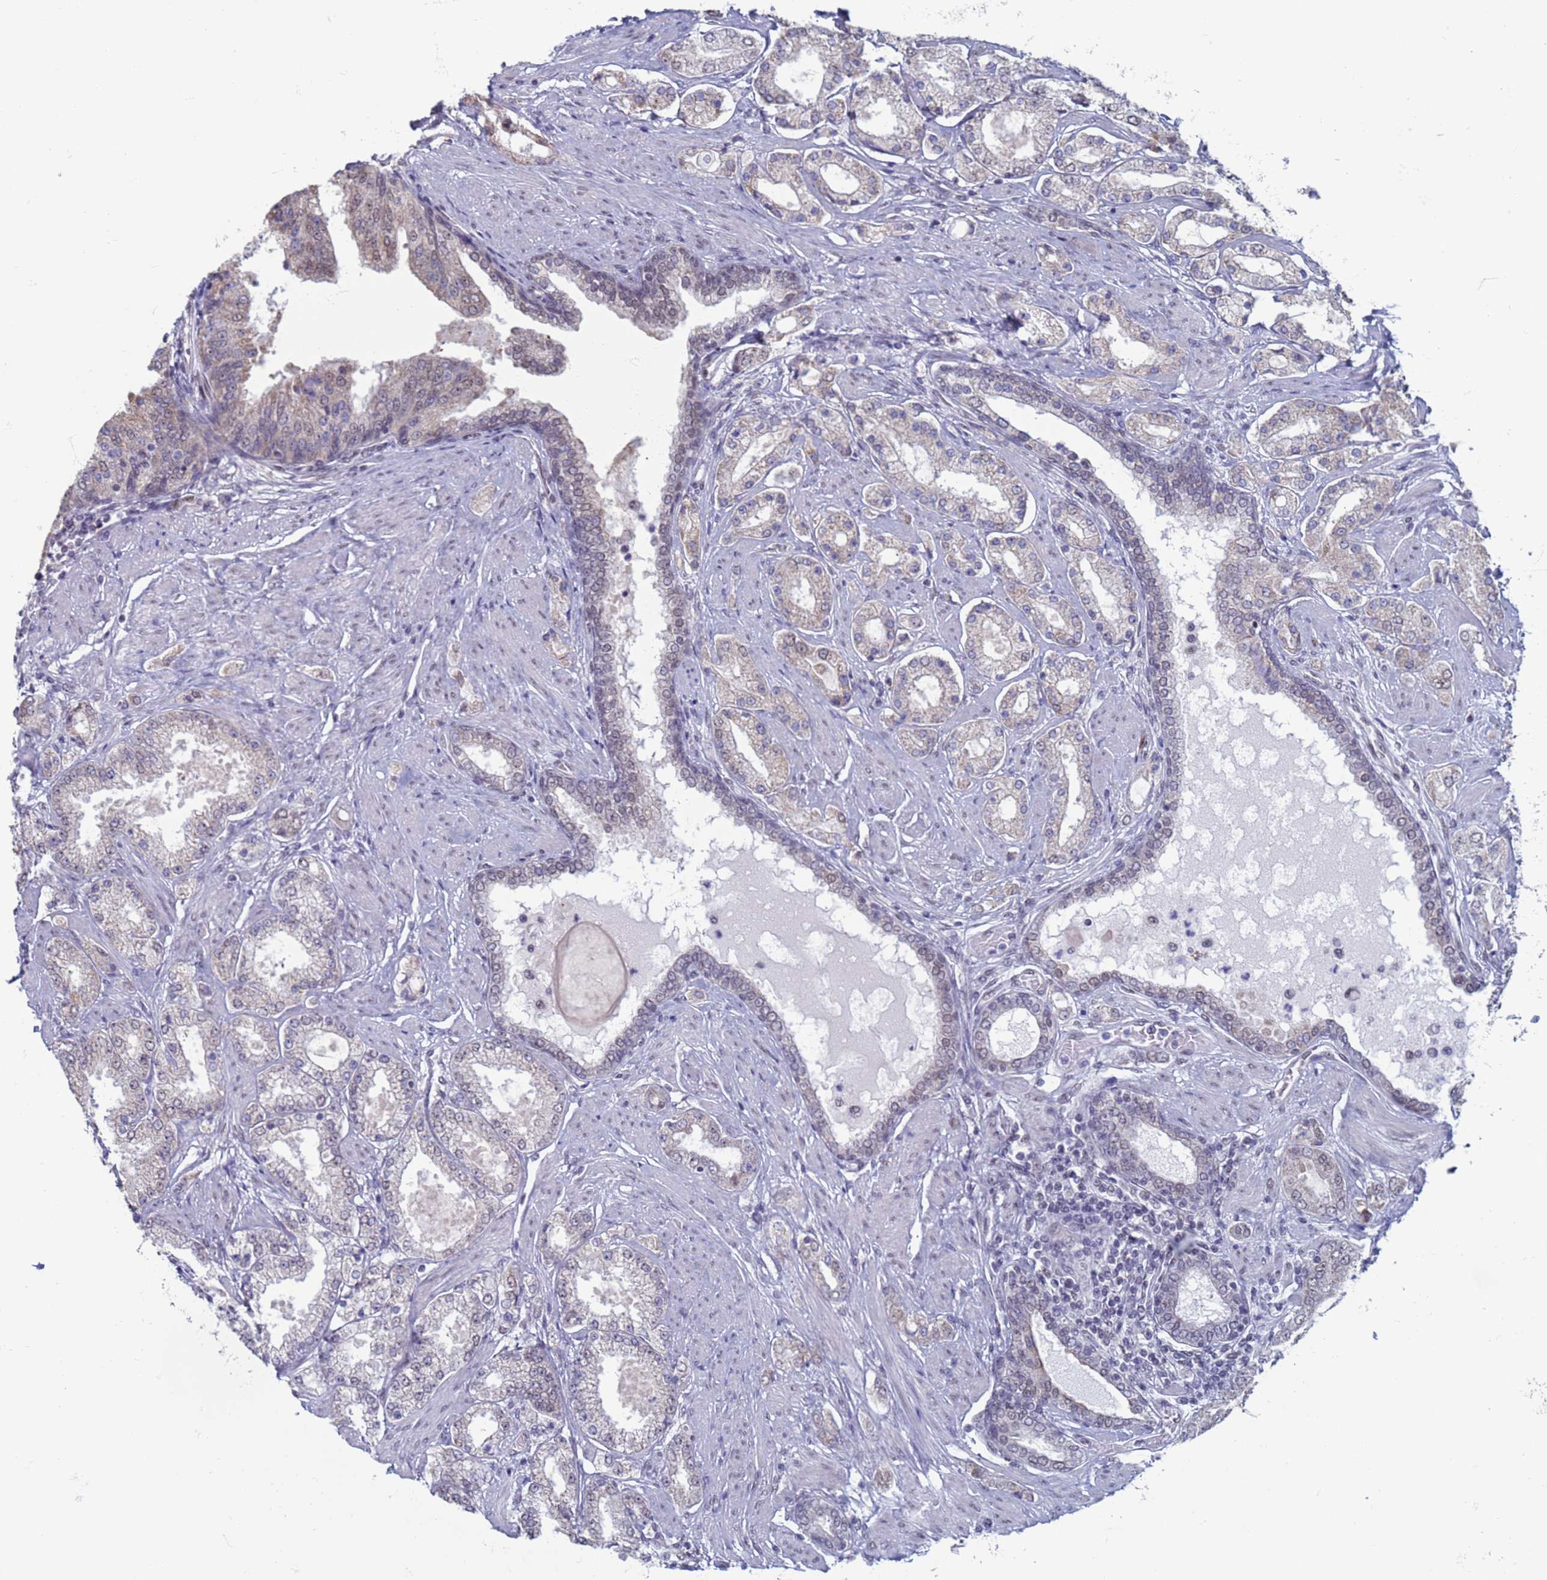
{"staining": {"intensity": "negative", "quantity": "none", "location": "none"}, "tissue": "prostate cancer", "cell_type": "Tumor cells", "image_type": "cancer", "snomed": [{"axis": "morphology", "description": "Adenocarcinoma, High grade"}, {"axis": "topography", "description": "Prostate"}], "caption": "The IHC image has no significant positivity in tumor cells of prostate cancer (high-grade adenocarcinoma) tissue.", "gene": "SAE1", "patient": {"sex": "male", "age": 68}}